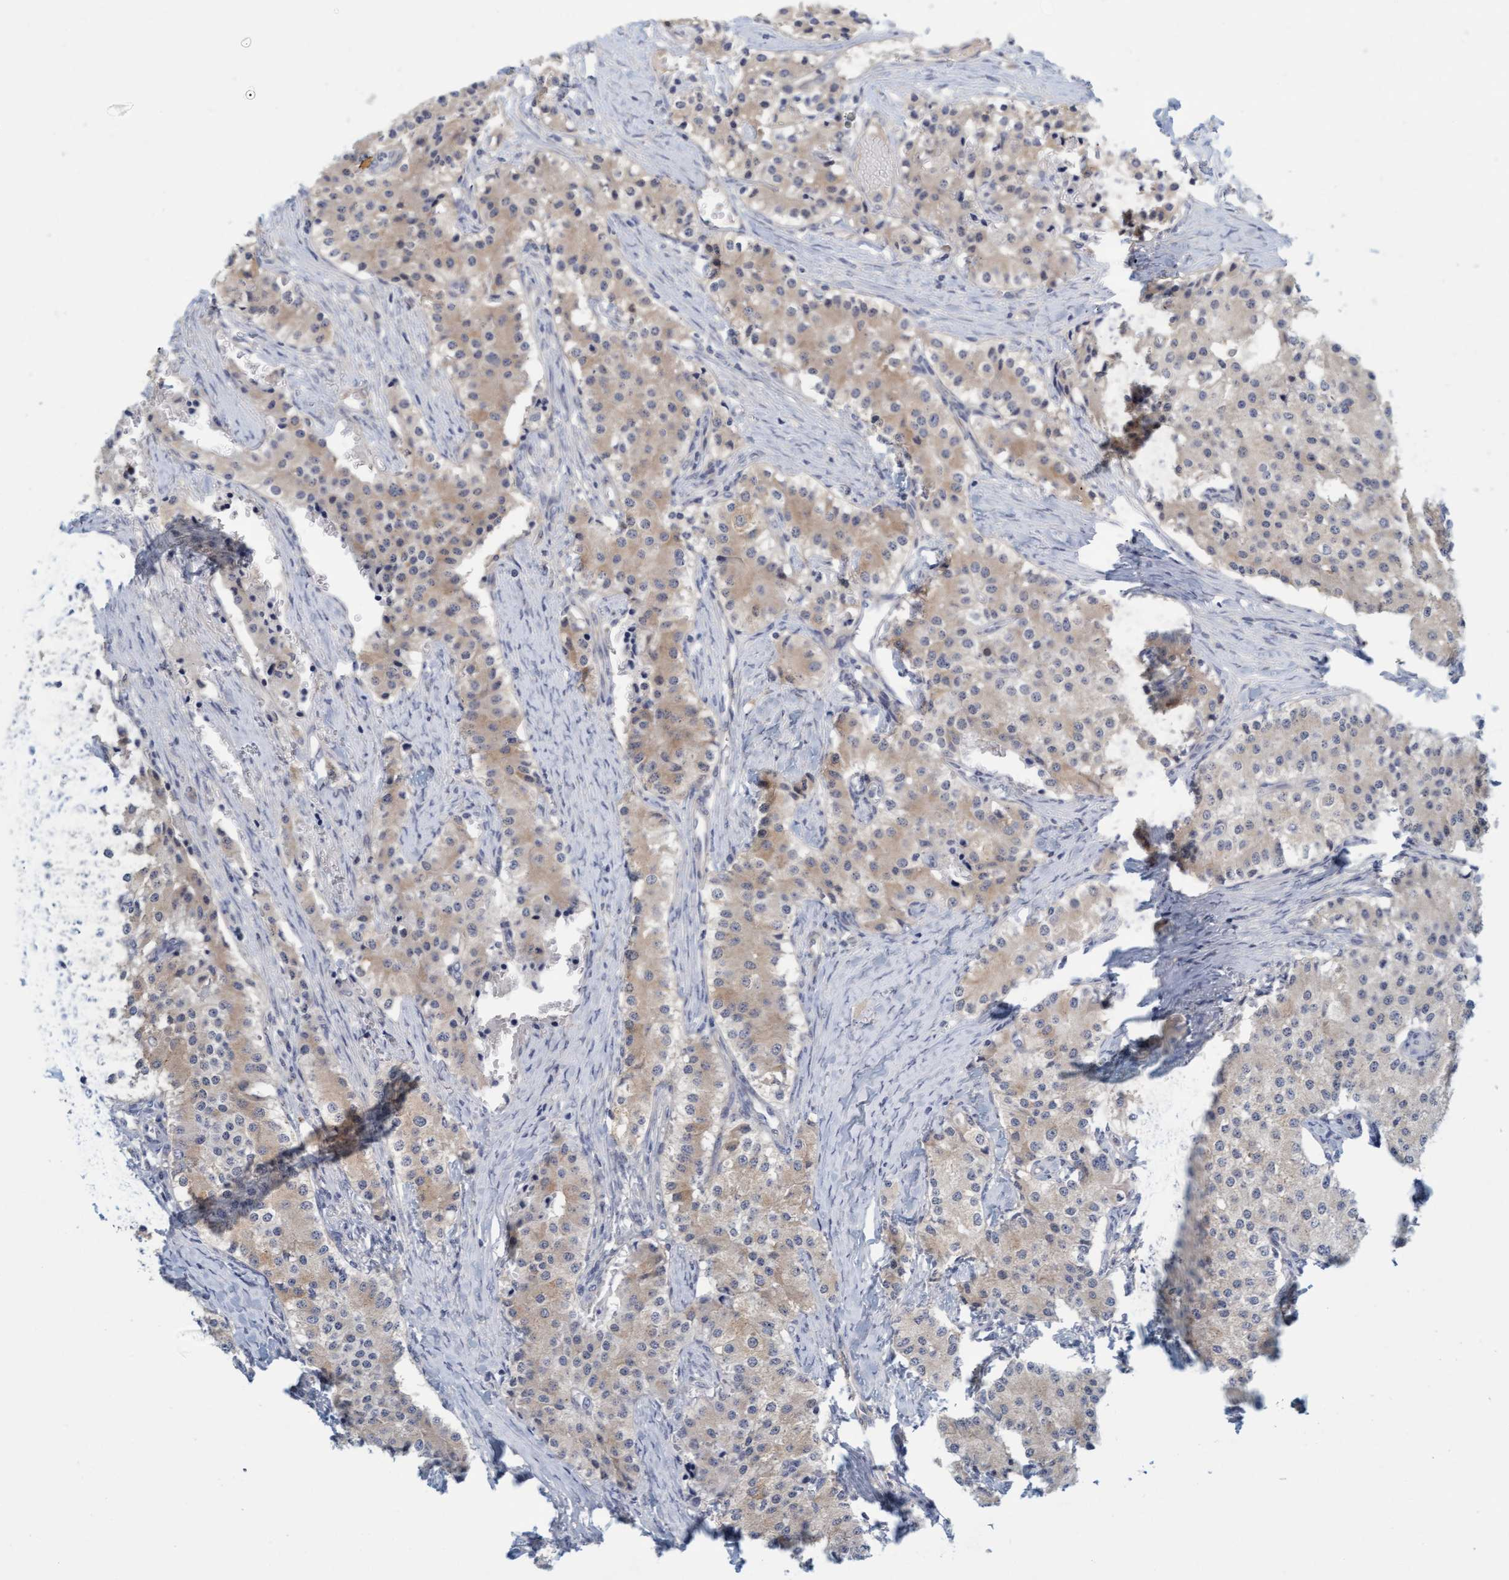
{"staining": {"intensity": "weak", "quantity": ">75%", "location": "cytoplasmic/membranous"}, "tissue": "carcinoid", "cell_type": "Tumor cells", "image_type": "cancer", "snomed": [{"axis": "morphology", "description": "Carcinoid, malignant, NOS"}, {"axis": "topography", "description": "Colon"}], "caption": "Brown immunohistochemical staining in carcinoid demonstrates weak cytoplasmic/membranous staining in approximately >75% of tumor cells.", "gene": "TSTD2", "patient": {"sex": "female", "age": 52}}